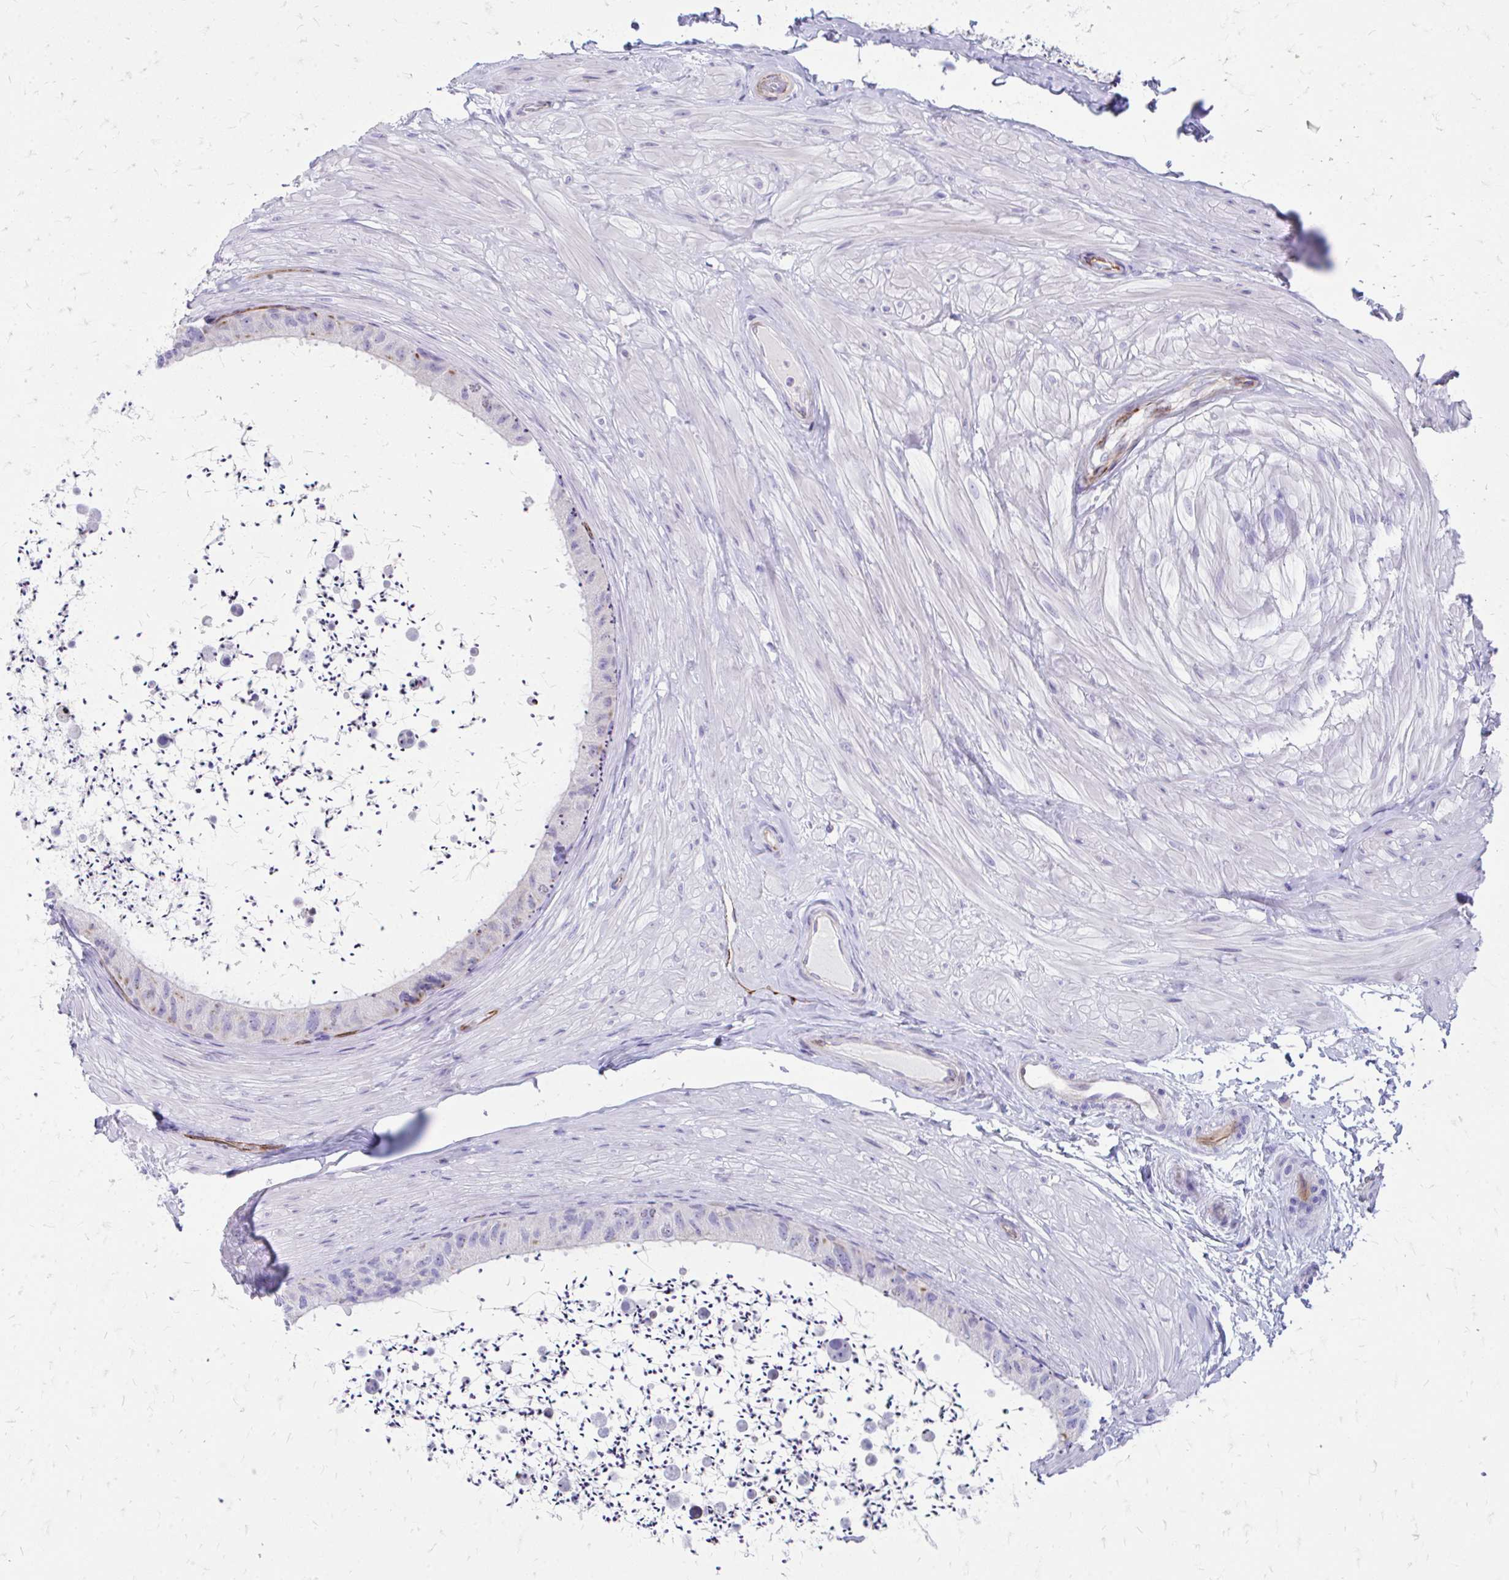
{"staining": {"intensity": "moderate", "quantity": "<25%", "location": "cytoplasmic/membranous"}, "tissue": "epididymis", "cell_type": "Glandular cells", "image_type": "normal", "snomed": [{"axis": "morphology", "description": "Normal tissue, NOS"}, {"axis": "topography", "description": "Epididymis"}, {"axis": "topography", "description": "Peripheral nerve tissue"}], "caption": "This photomicrograph shows IHC staining of normal human epididymis, with low moderate cytoplasmic/membranous staining in approximately <25% of glandular cells.", "gene": "ENSG00000285953", "patient": {"sex": "male", "age": 32}}